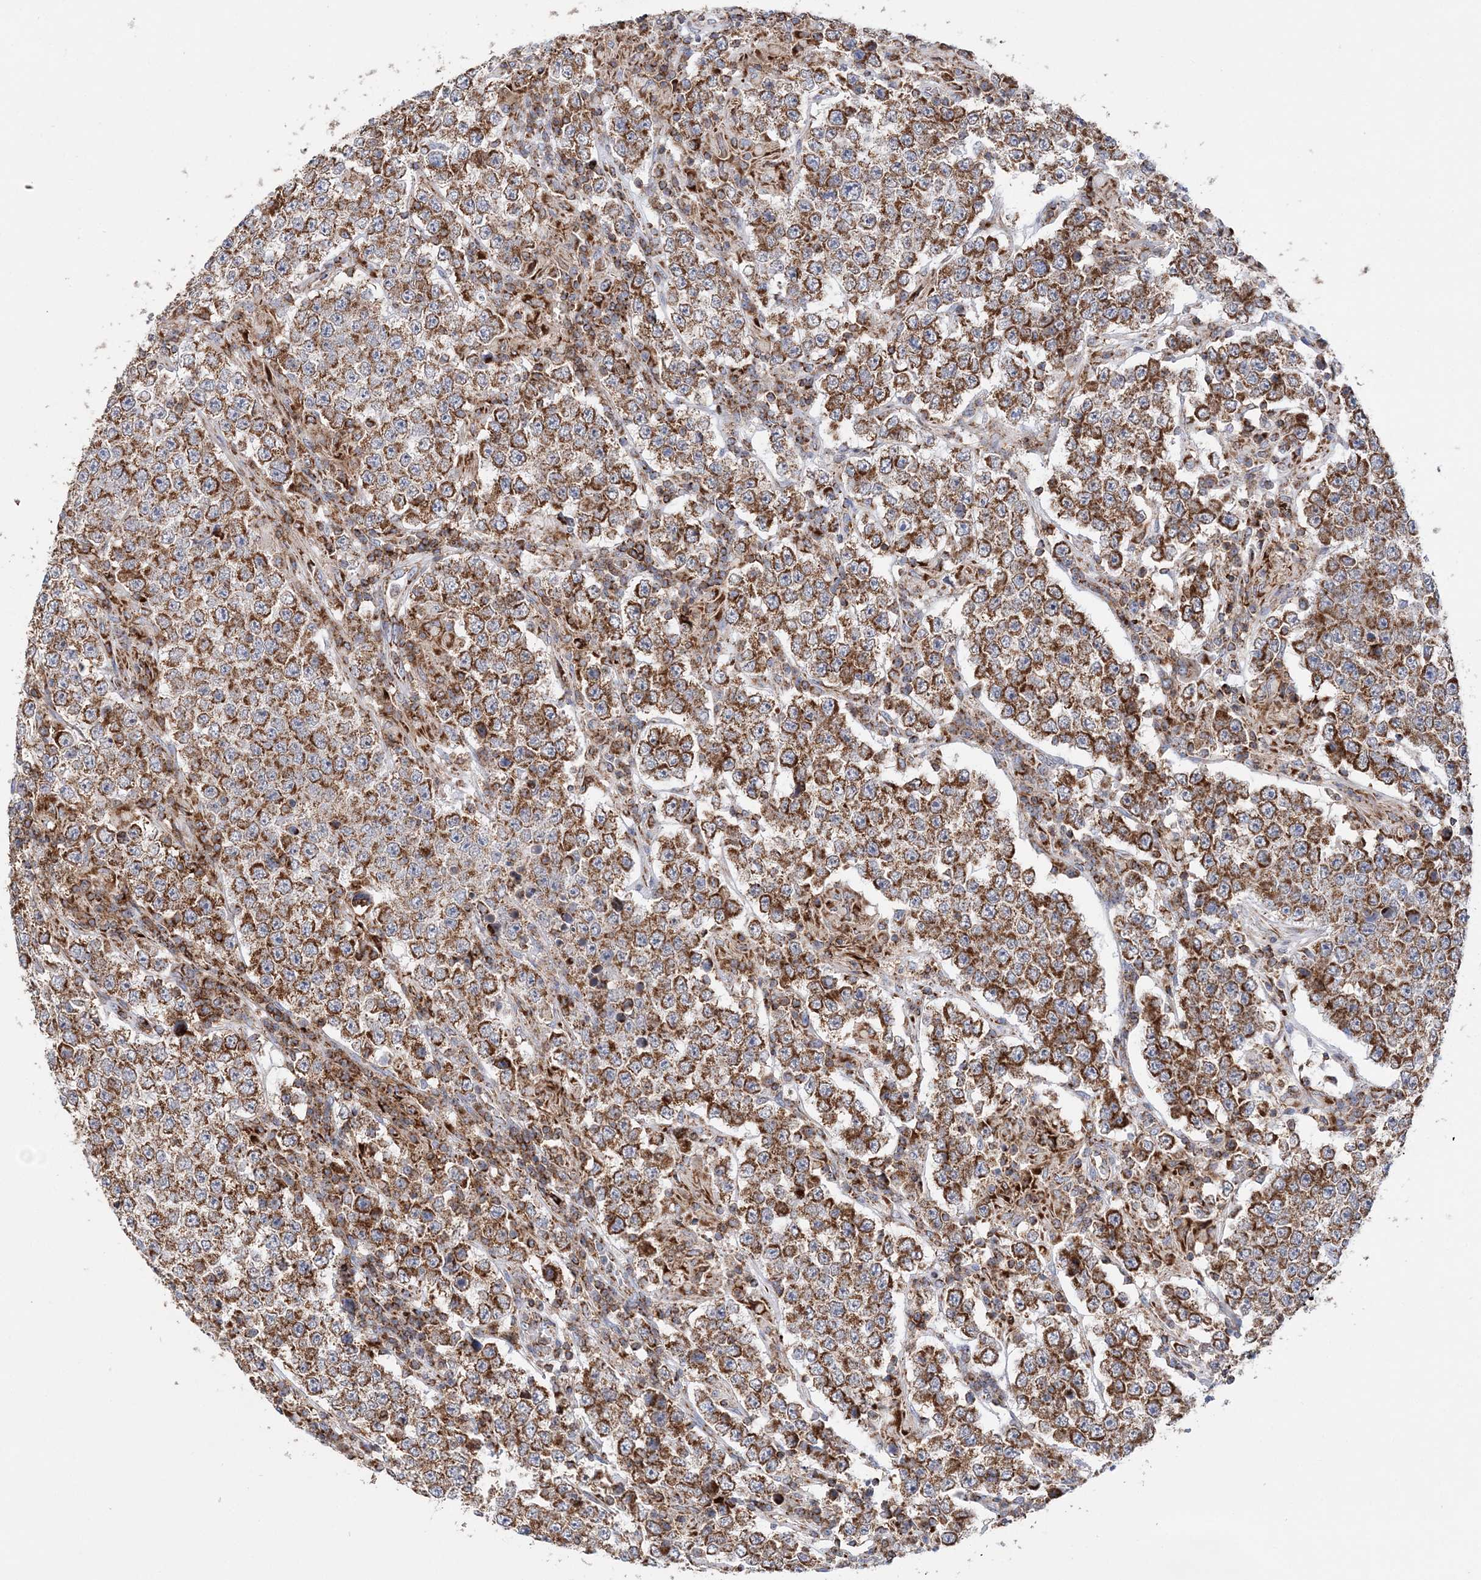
{"staining": {"intensity": "moderate", "quantity": ">75%", "location": "cytoplasmic/membranous"}, "tissue": "testis cancer", "cell_type": "Tumor cells", "image_type": "cancer", "snomed": [{"axis": "morphology", "description": "Normal tissue, NOS"}, {"axis": "morphology", "description": "Urothelial carcinoma, High grade"}, {"axis": "morphology", "description": "Seminoma, NOS"}, {"axis": "morphology", "description": "Carcinoma, Embryonal, NOS"}, {"axis": "topography", "description": "Urinary bladder"}, {"axis": "topography", "description": "Testis"}], "caption": "IHC micrograph of neoplastic tissue: human testis cancer stained using IHC exhibits medium levels of moderate protein expression localized specifically in the cytoplasmic/membranous of tumor cells, appearing as a cytoplasmic/membranous brown color.", "gene": "TTC32", "patient": {"sex": "male", "age": 41}}